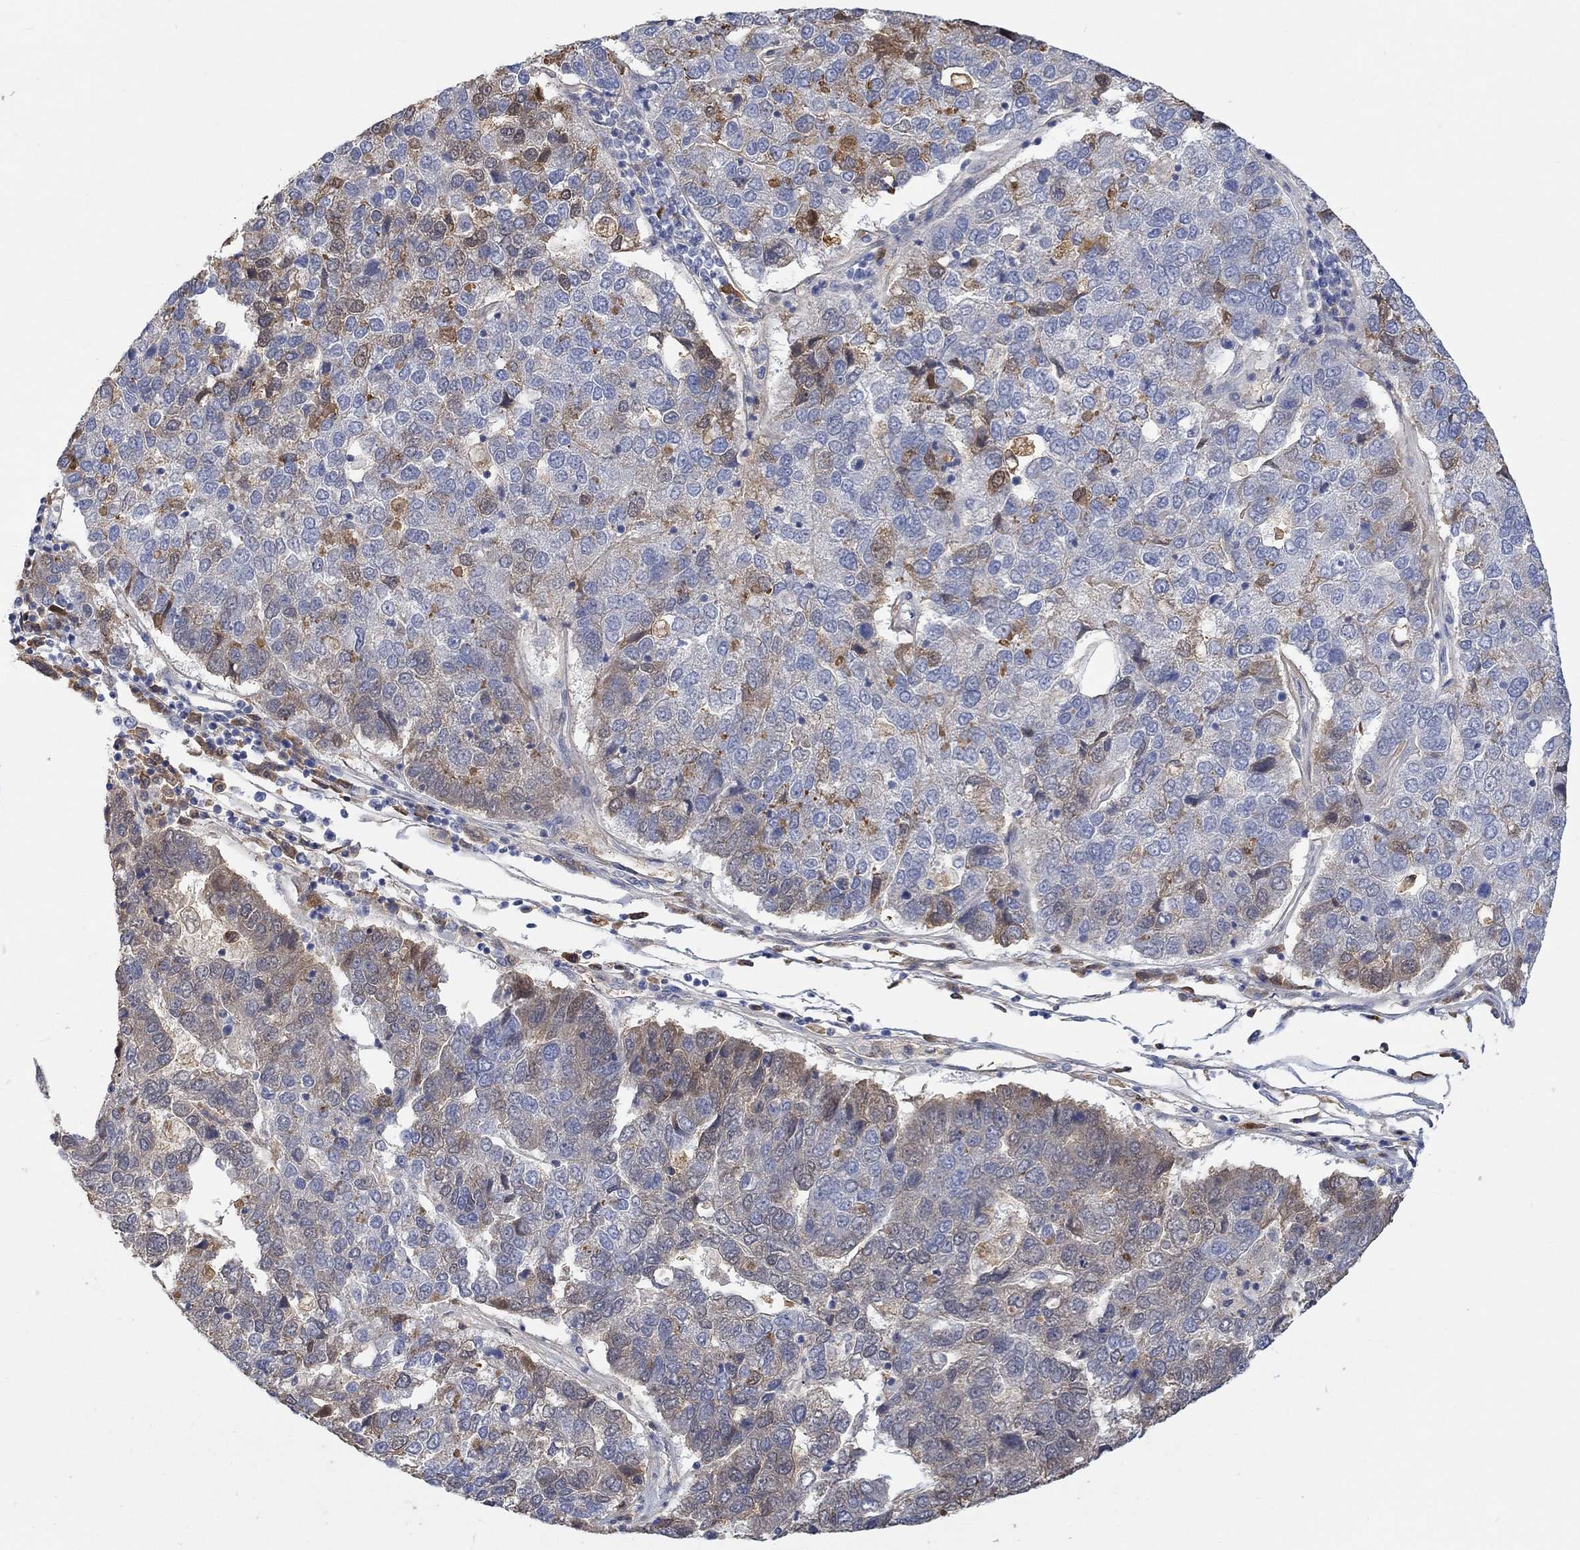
{"staining": {"intensity": "moderate", "quantity": "<25%", "location": "cytoplasmic/membranous"}, "tissue": "pancreatic cancer", "cell_type": "Tumor cells", "image_type": "cancer", "snomed": [{"axis": "morphology", "description": "Adenocarcinoma, NOS"}, {"axis": "topography", "description": "Pancreas"}], "caption": "A low amount of moderate cytoplasmic/membranous positivity is present in approximately <25% of tumor cells in pancreatic adenocarcinoma tissue.", "gene": "MSTN", "patient": {"sex": "female", "age": 61}}